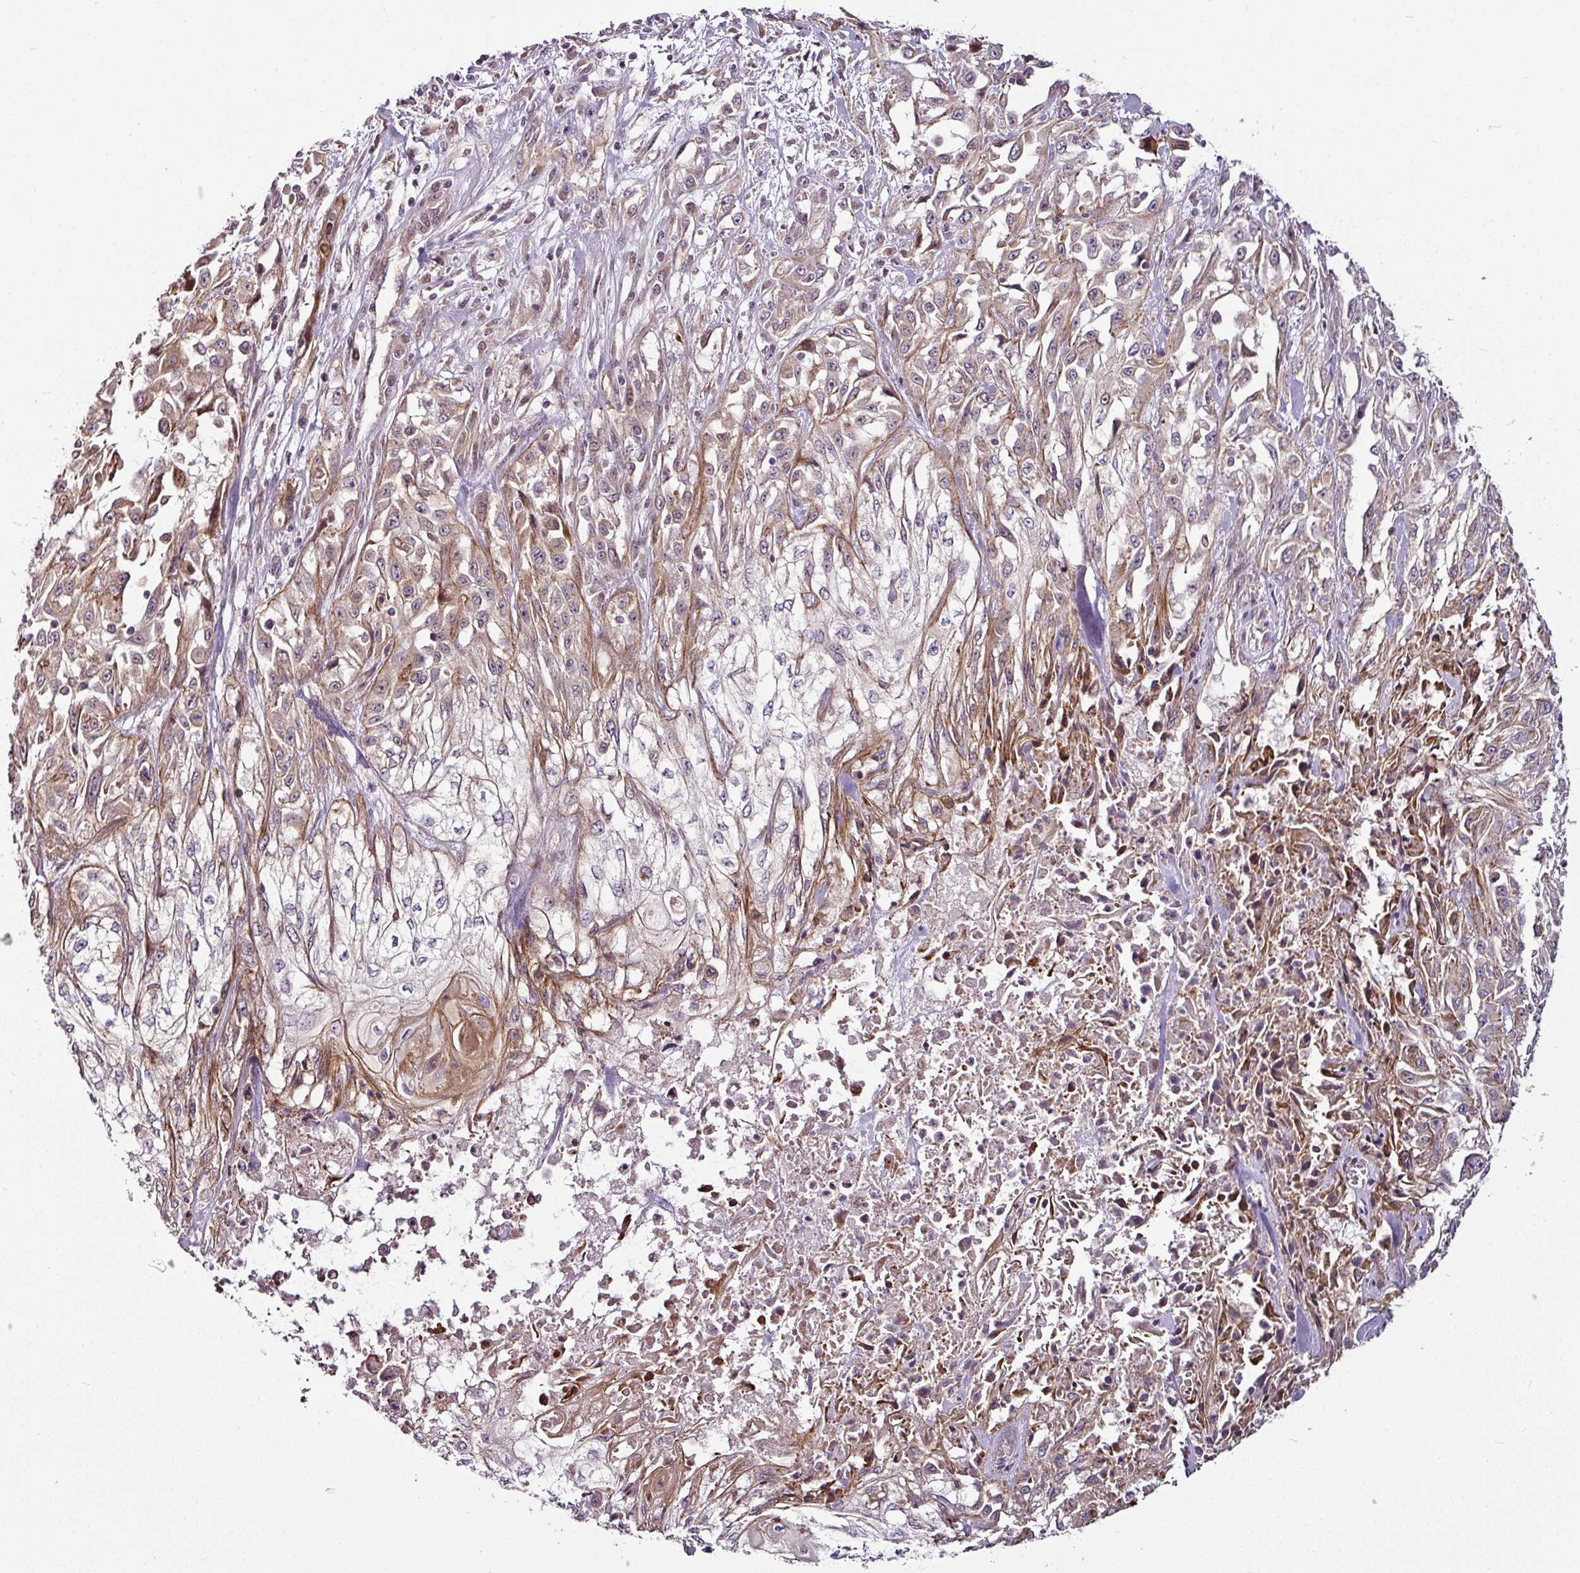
{"staining": {"intensity": "moderate", "quantity": "25%-75%", "location": "cytoplasmic/membranous"}, "tissue": "skin cancer", "cell_type": "Tumor cells", "image_type": "cancer", "snomed": [{"axis": "morphology", "description": "Squamous cell carcinoma, NOS"}, {"axis": "morphology", "description": "Squamous cell carcinoma, metastatic, NOS"}, {"axis": "topography", "description": "Skin"}, {"axis": "topography", "description": "Lymph node"}], "caption": "Moderate cytoplasmic/membranous positivity is identified in about 25%-75% of tumor cells in skin metastatic squamous cell carcinoma.", "gene": "DCAF13", "patient": {"sex": "male", "age": 75}}